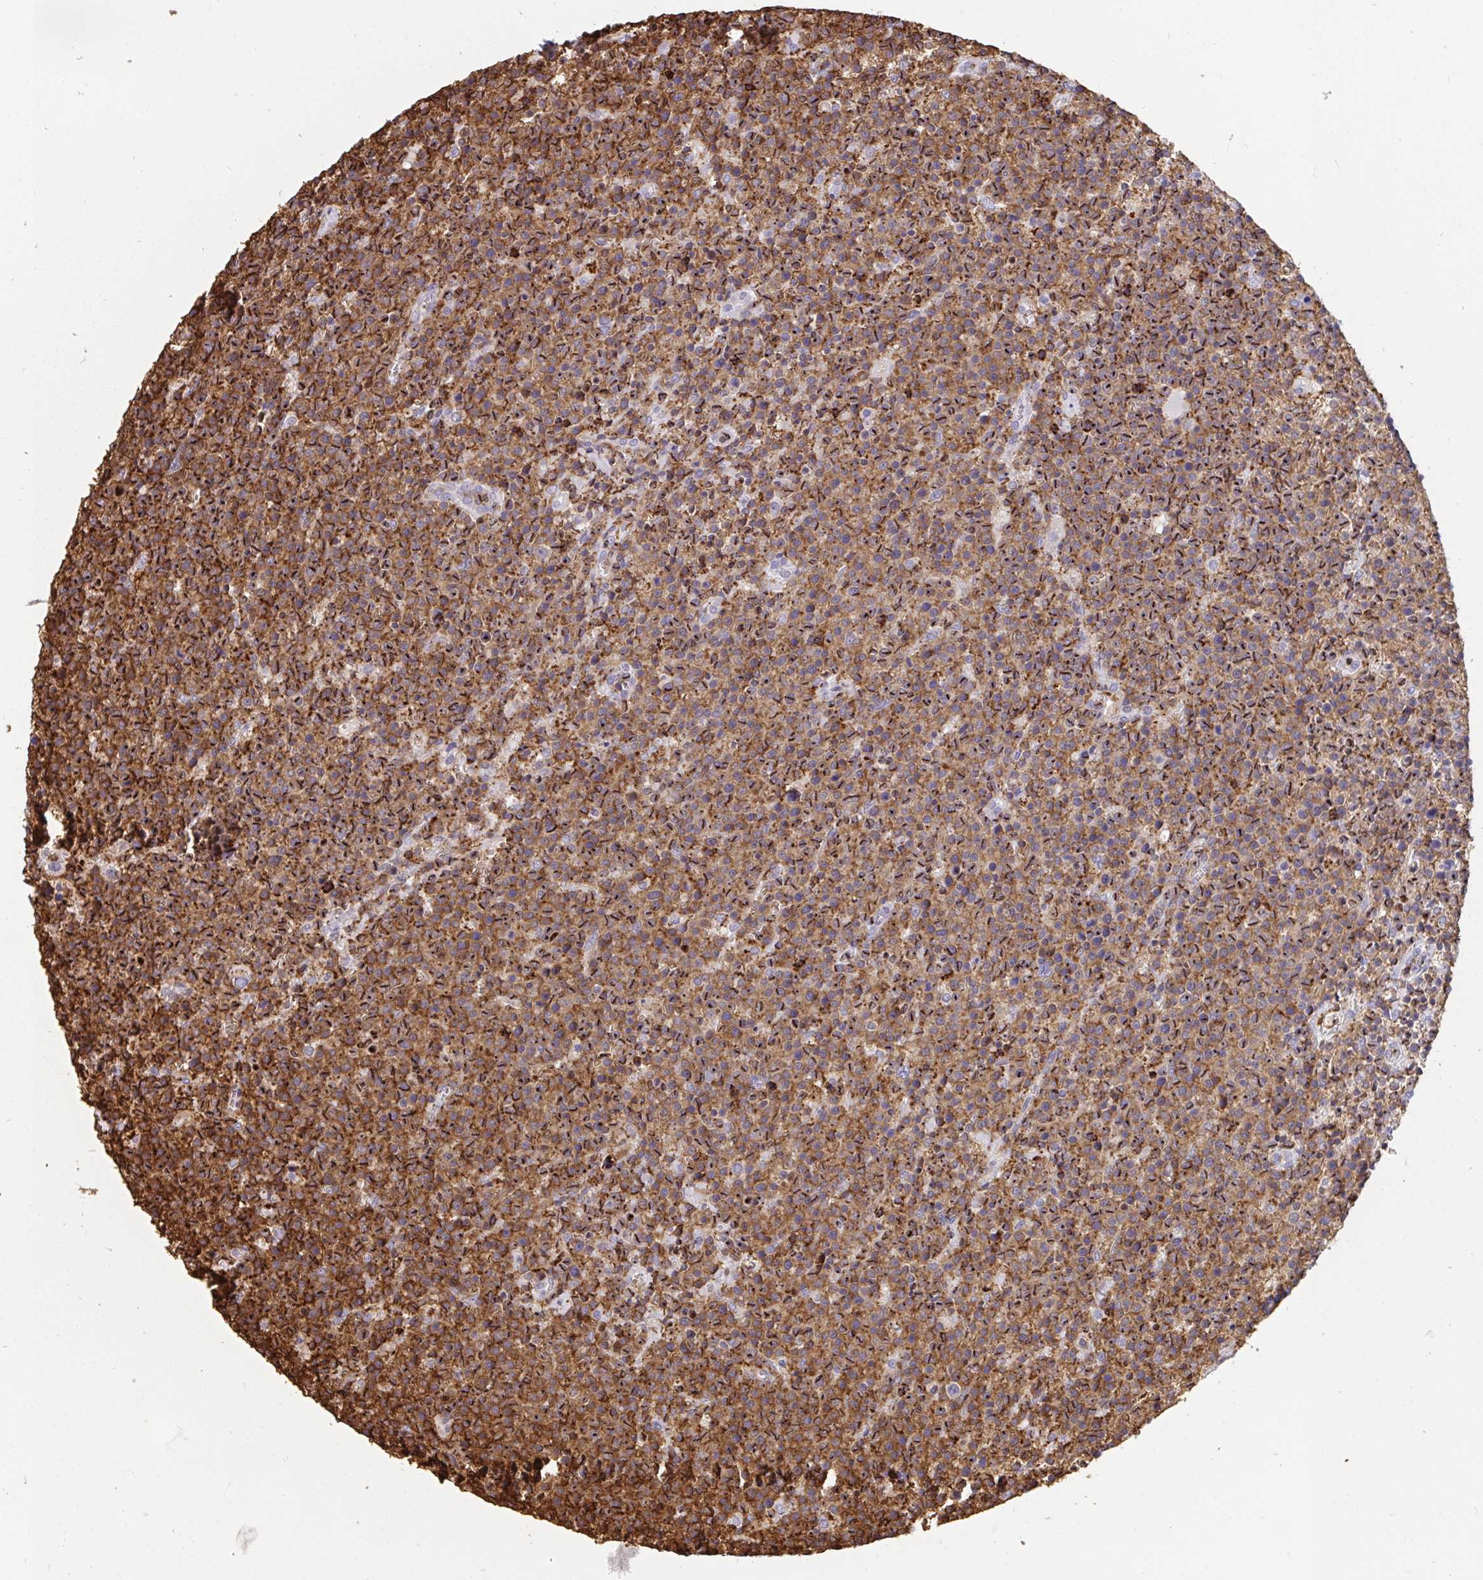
{"staining": {"intensity": "strong", "quantity": ">75%", "location": "cytoplasmic/membranous"}, "tissue": "lymphoma", "cell_type": "Tumor cells", "image_type": "cancer", "snomed": [{"axis": "morphology", "description": "Malignant lymphoma, non-Hodgkin's type, High grade"}, {"axis": "topography", "description": "Lymph node"}], "caption": "About >75% of tumor cells in lymphoma display strong cytoplasmic/membranous protein staining as visualized by brown immunohistochemical staining.", "gene": "CFL1", "patient": {"sex": "male", "age": 61}}